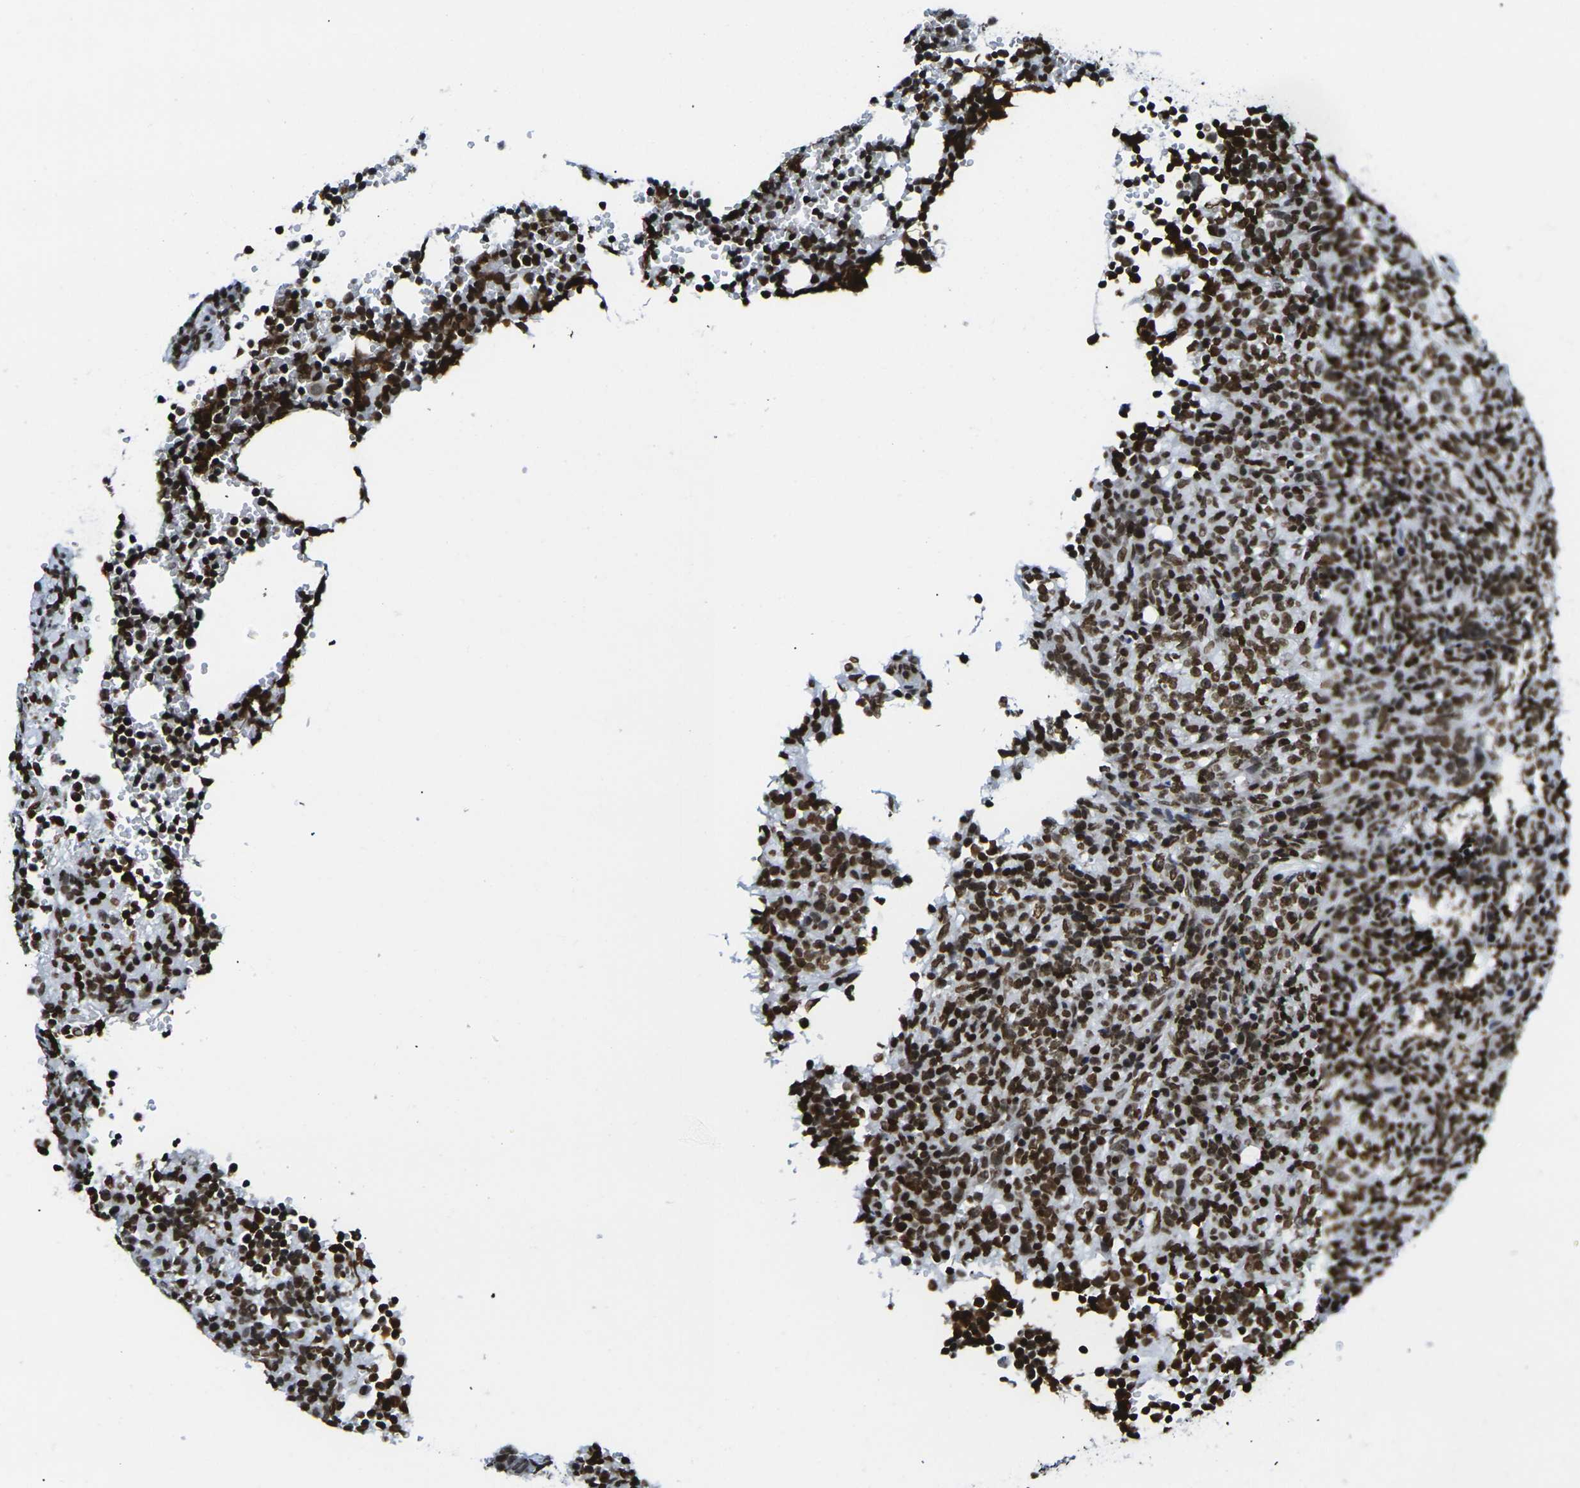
{"staining": {"intensity": "strong", "quantity": ">75%", "location": "nuclear"}, "tissue": "lymphoma", "cell_type": "Tumor cells", "image_type": "cancer", "snomed": [{"axis": "morphology", "description": "Malignant lymphoma, non-Hodgkin's type, High grade"}, {"axis": "topography", "description": "Lymph node"}], "caption": "The micrograph demonstrates immunohistochemical staining of lymphoma. There is strong nuclear positivity is appreciated in approximately >75% of tumor cells. (DAB IHC, brown staining for protein, blue staining for nuclei).", "gene": "H2AX", "patient": {"sex": "female", "age": 76}}